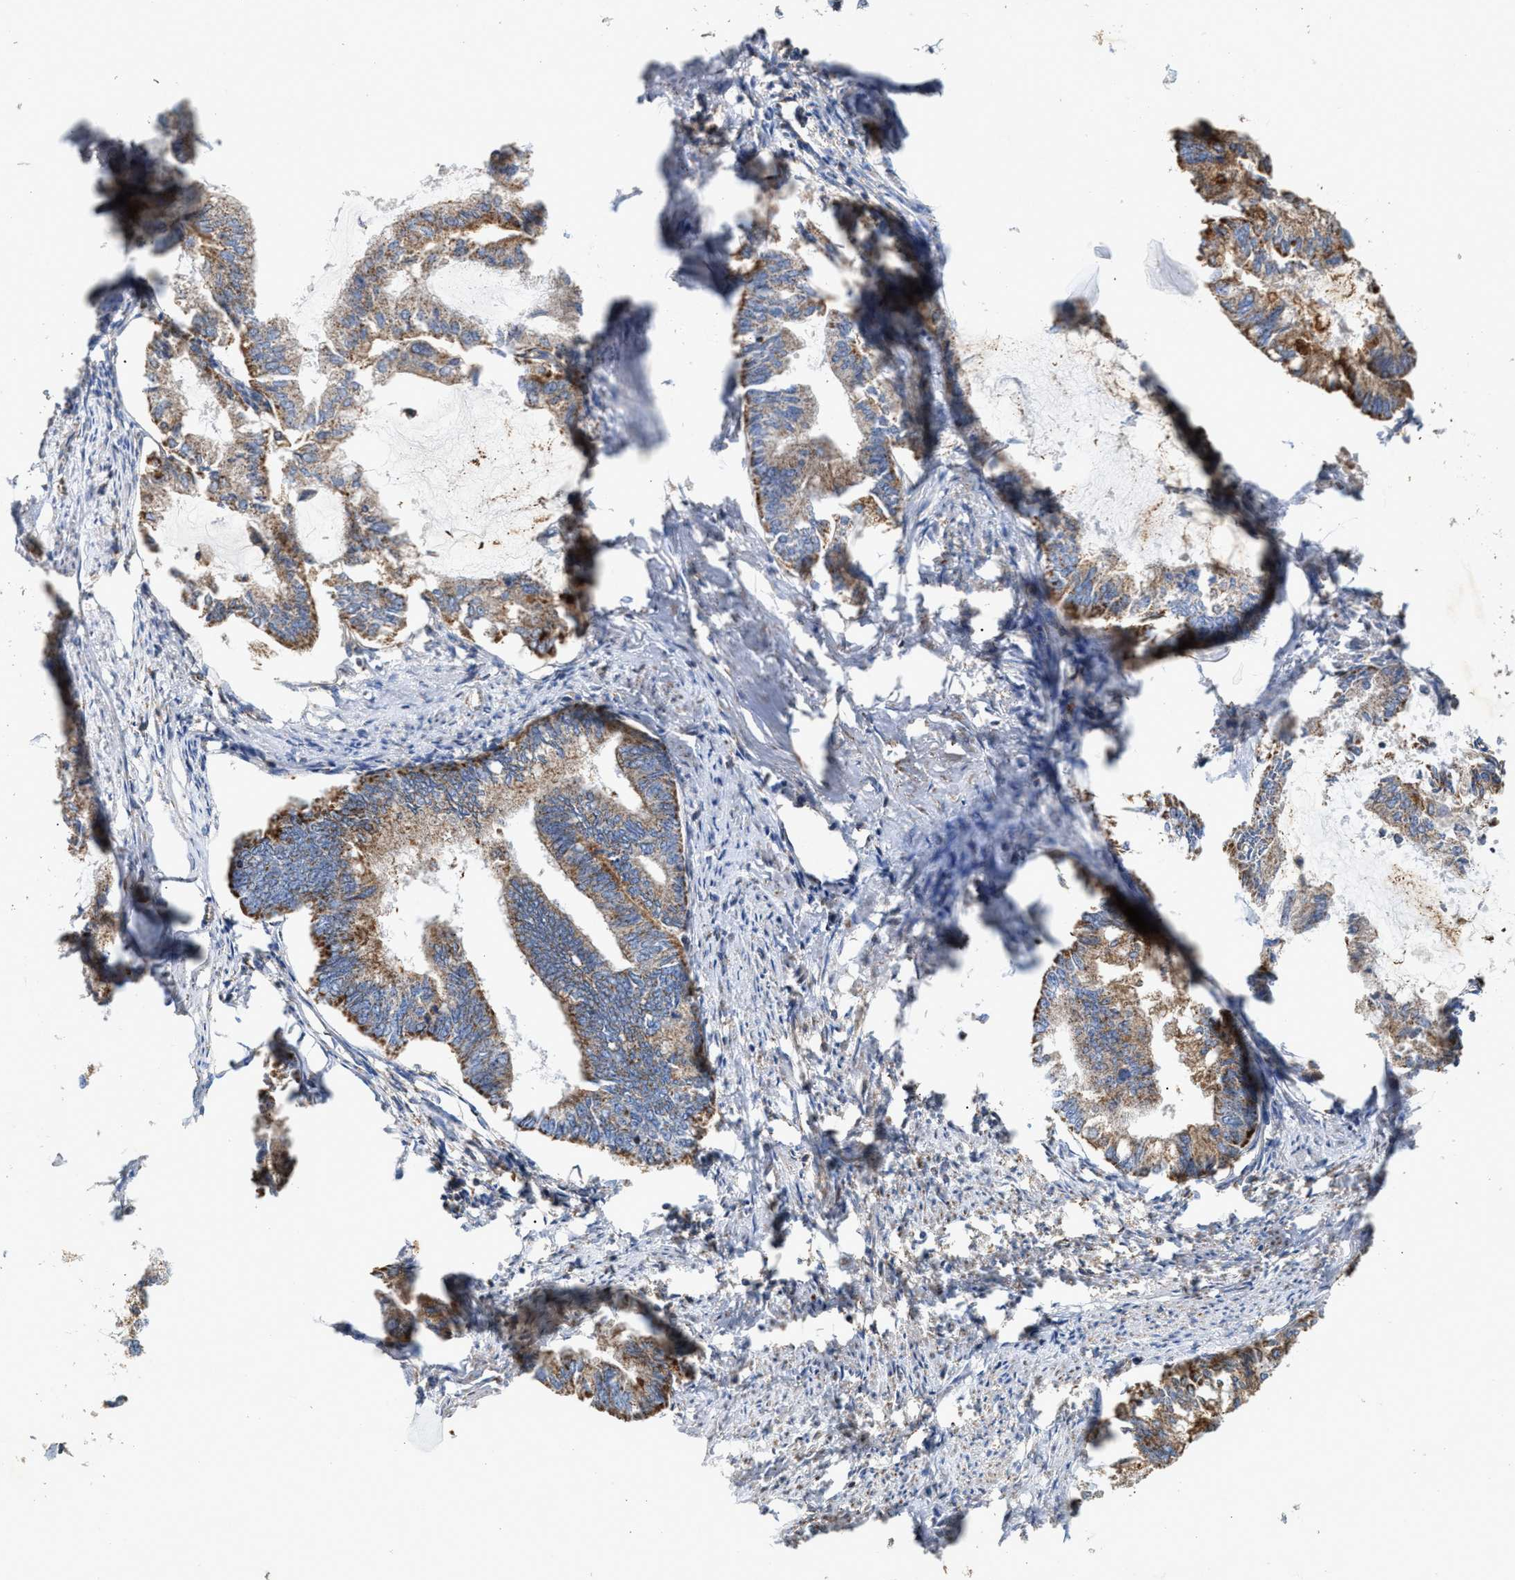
{"staining": {"intensity": "moderate", "quantity": ">75%", "location": "cytoplasmic/membranous"}, "tissue": "endometrial cancer", "cell_type": "Tumor cells", "image_type": "cancer", "snomed": [{"axis": "morphology", "description": "Adenocarcinoma, NOS"}, {"axis": "topography", "description": "Endometrium"}], "caption": "The image exhibits a brown stain indicating the presence of a protein in the cytoplasmic/membranous of tumor cells in adenocarcinoma (endometrial). (IHC, brightfield microscopy, high magnification).", "gene": "MECR", "patient": {"sex": "female", "age": 86}}